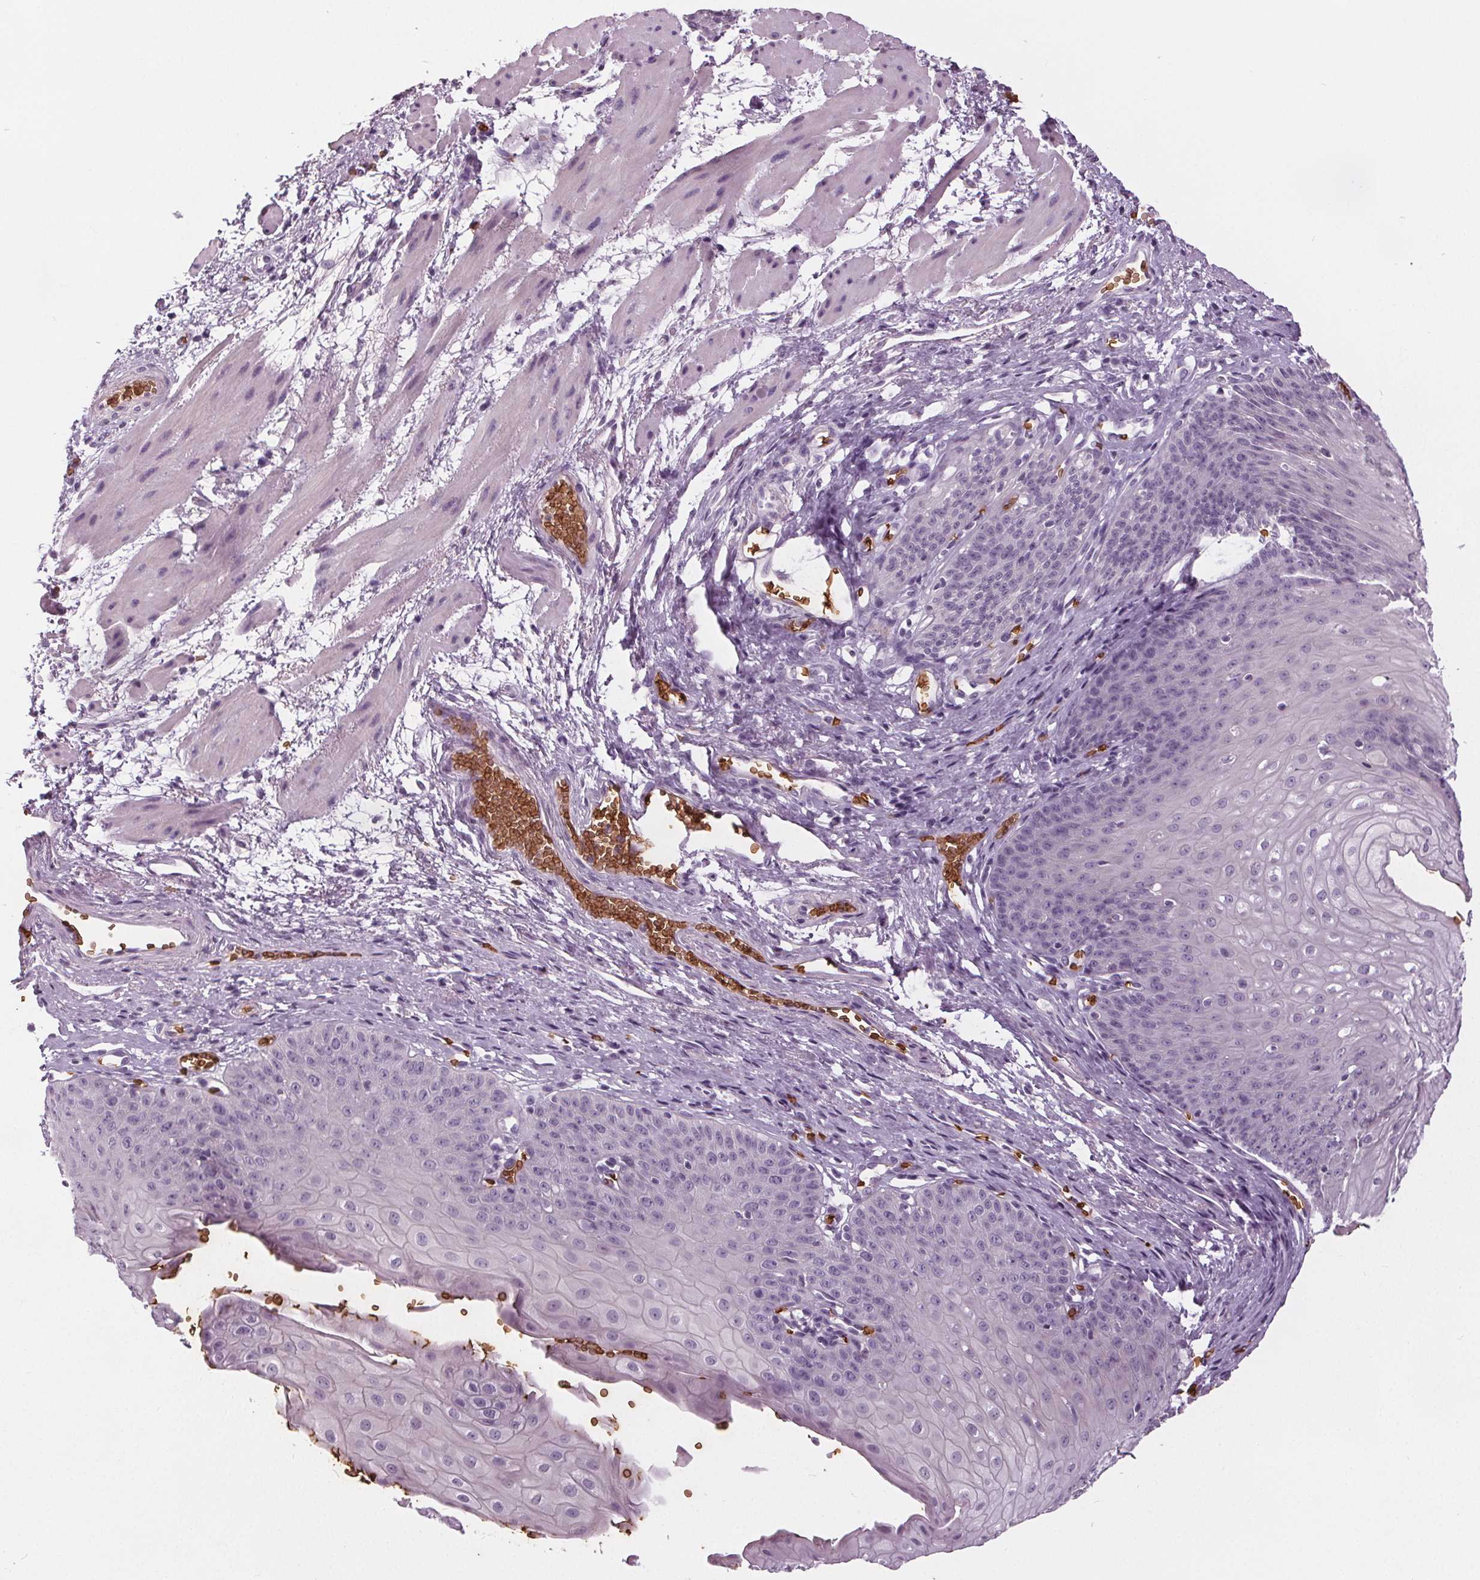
{"staining": {"intensity": "negative", "quantity": "none", "location": "none"}, "tissue": "esophagus", "cell_type": "Squamous epithelial cells", "image_type": "normal", "snomed": [{"axis": "morphology", "description": "Normal tissue, NOS"}, {"axis": "topography", "description": "Esophagus"}], "caption": "Micrograph shows no protein staining in squamous epithelial cells of benign esophagus.", "gene": "SLC4A1", "patient": {"sex": "male", "age": 71}}